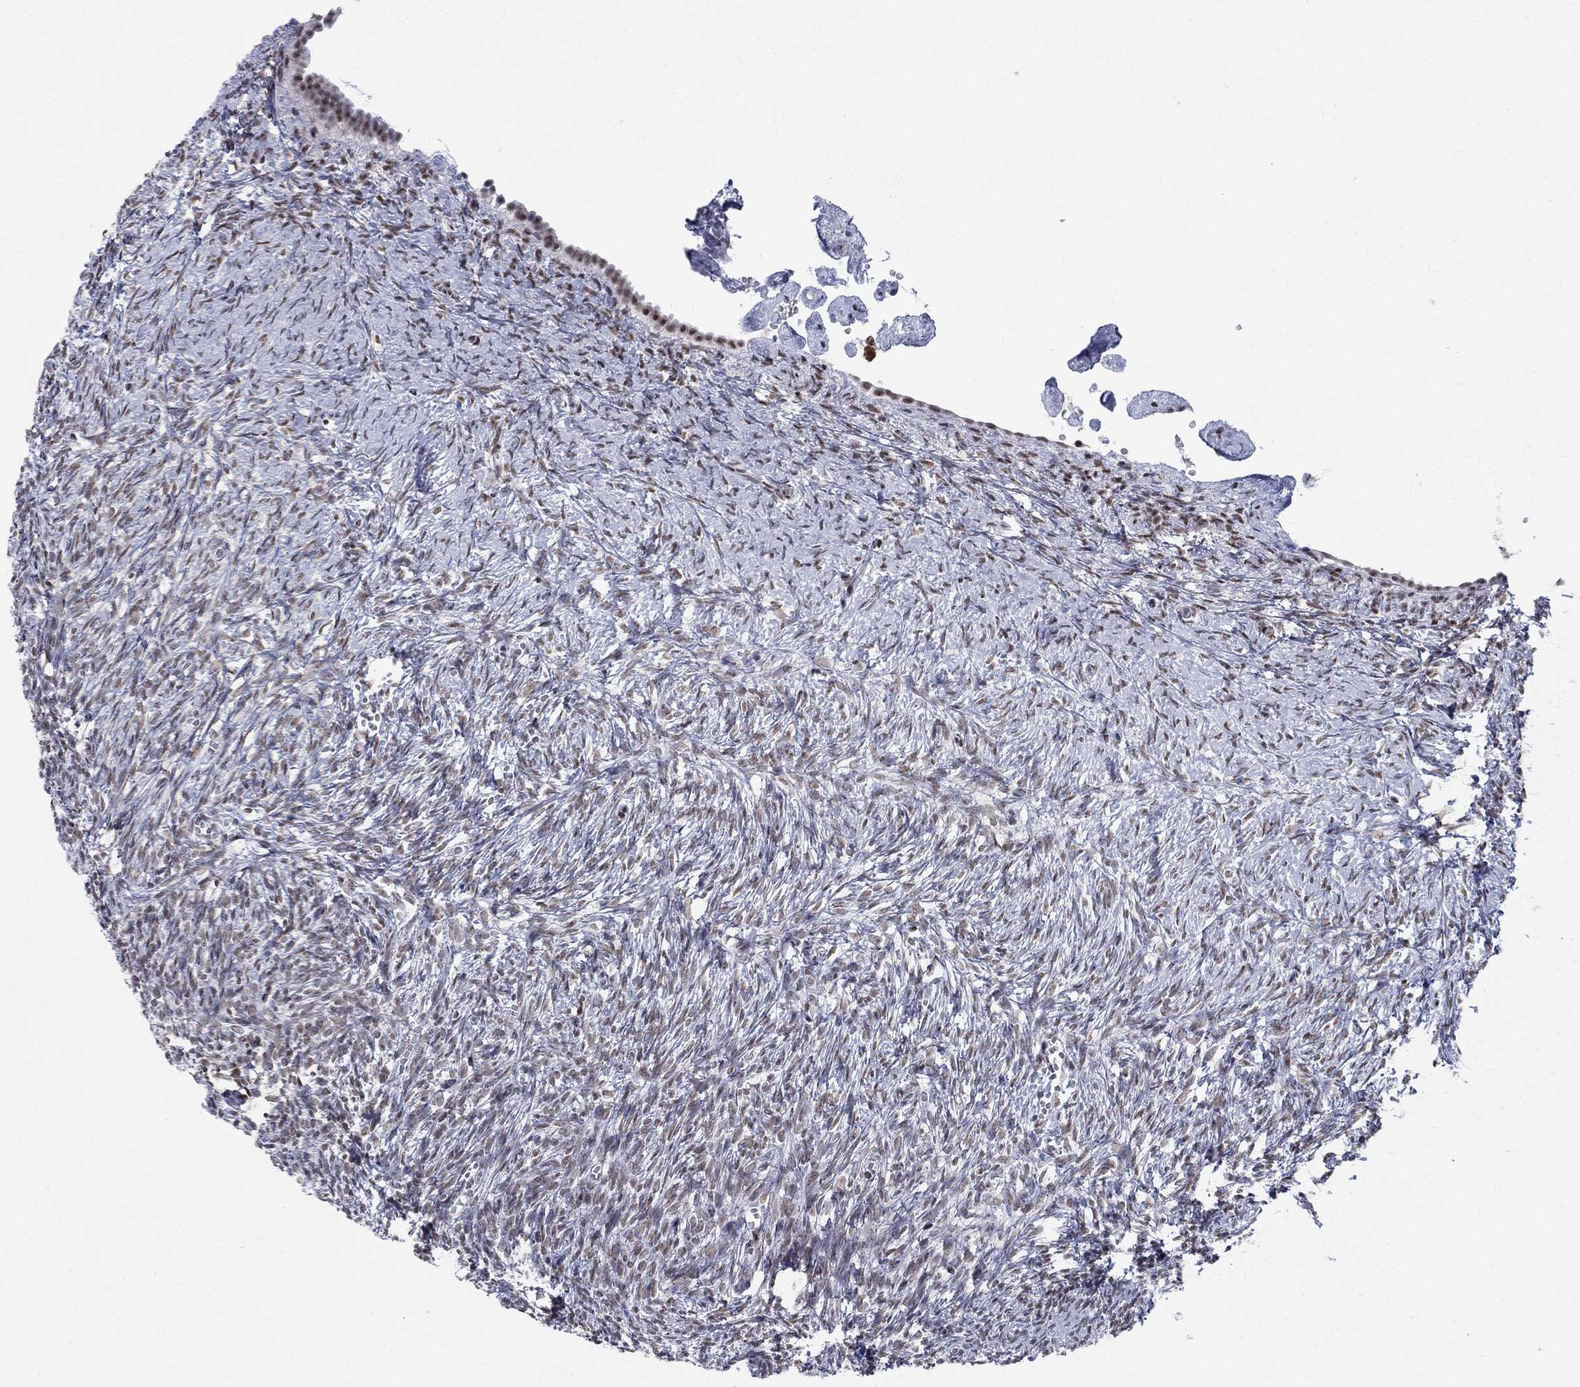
{"staining": {"intensity": "negative", "quantity": "none", "location": "none"}, "tissue": "ovary", "cell_type": "Ovarian stroma cells", "image_type": "normal", "snomed": [{"axis": "morphology", "description": "Normal tissue, NOS"}, {"axis": "topography", "description": "Ovary"}], "caption": "High magnification brightfield microscopy of normal ovary stained with DAB (3,3'-diaminobenzidine) (brown) and counterstained with hematoxylin (blue): ovarian stroma cells show no significant positivity.", "gene": "FYTTD1", "patient": {"sex": "female", "age": 43}}